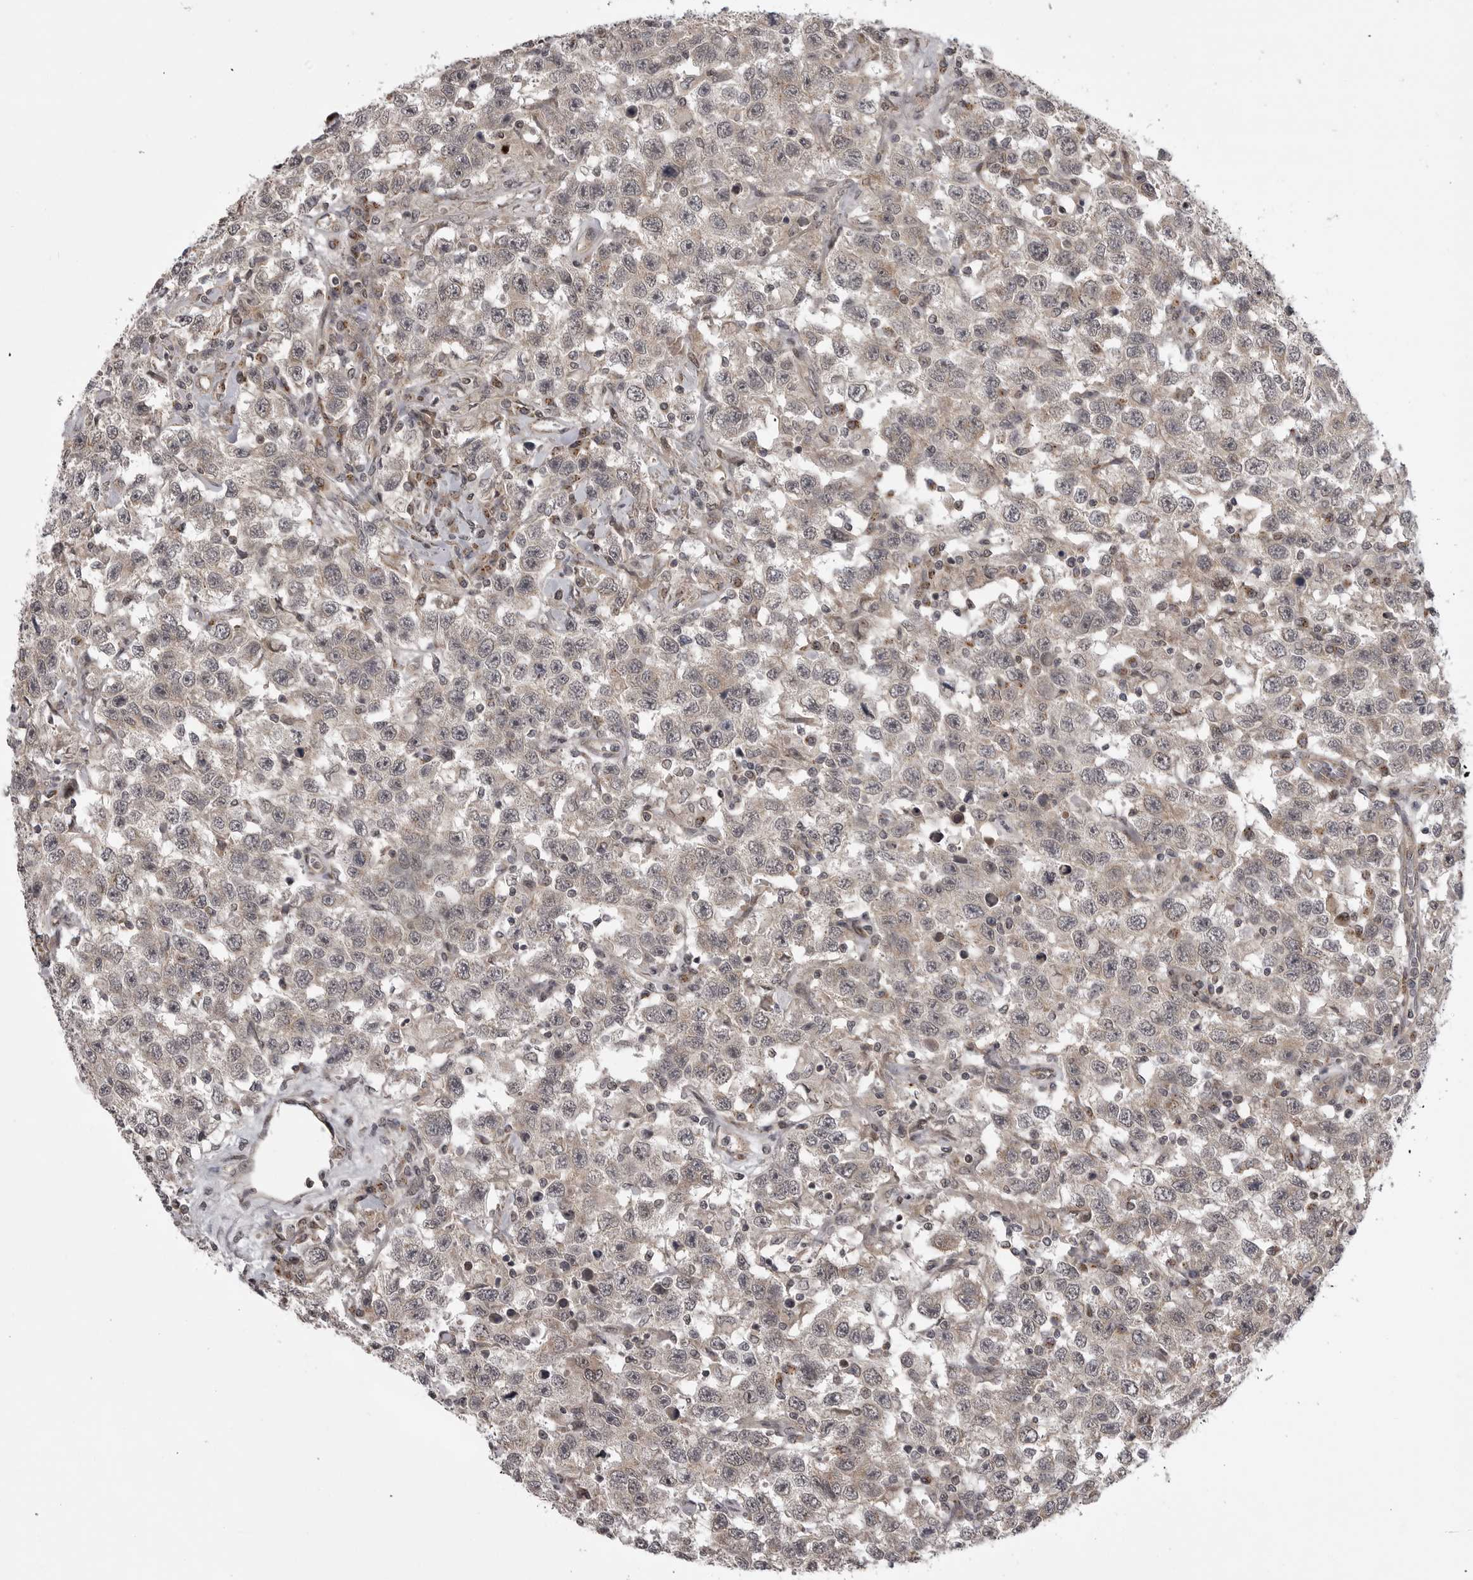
{"staining": {"intensity": "negative", "quantity": "none", "location": "none"}, "tissue": "testis cancer", "cell_type": "Tumor cells", "image_type": "cancer", "snomed": [{"axis": "morphology", "description": "Seminoma, NOS"}, {"axis": "topography", "description": "Testis"}], "caption": "Testis cancer (seminoma) was stained to show a protein in brown. There is no significant staining in tumor cells.", "gene": "SNX16", "patient": {"sex": "male", "age": 41}}